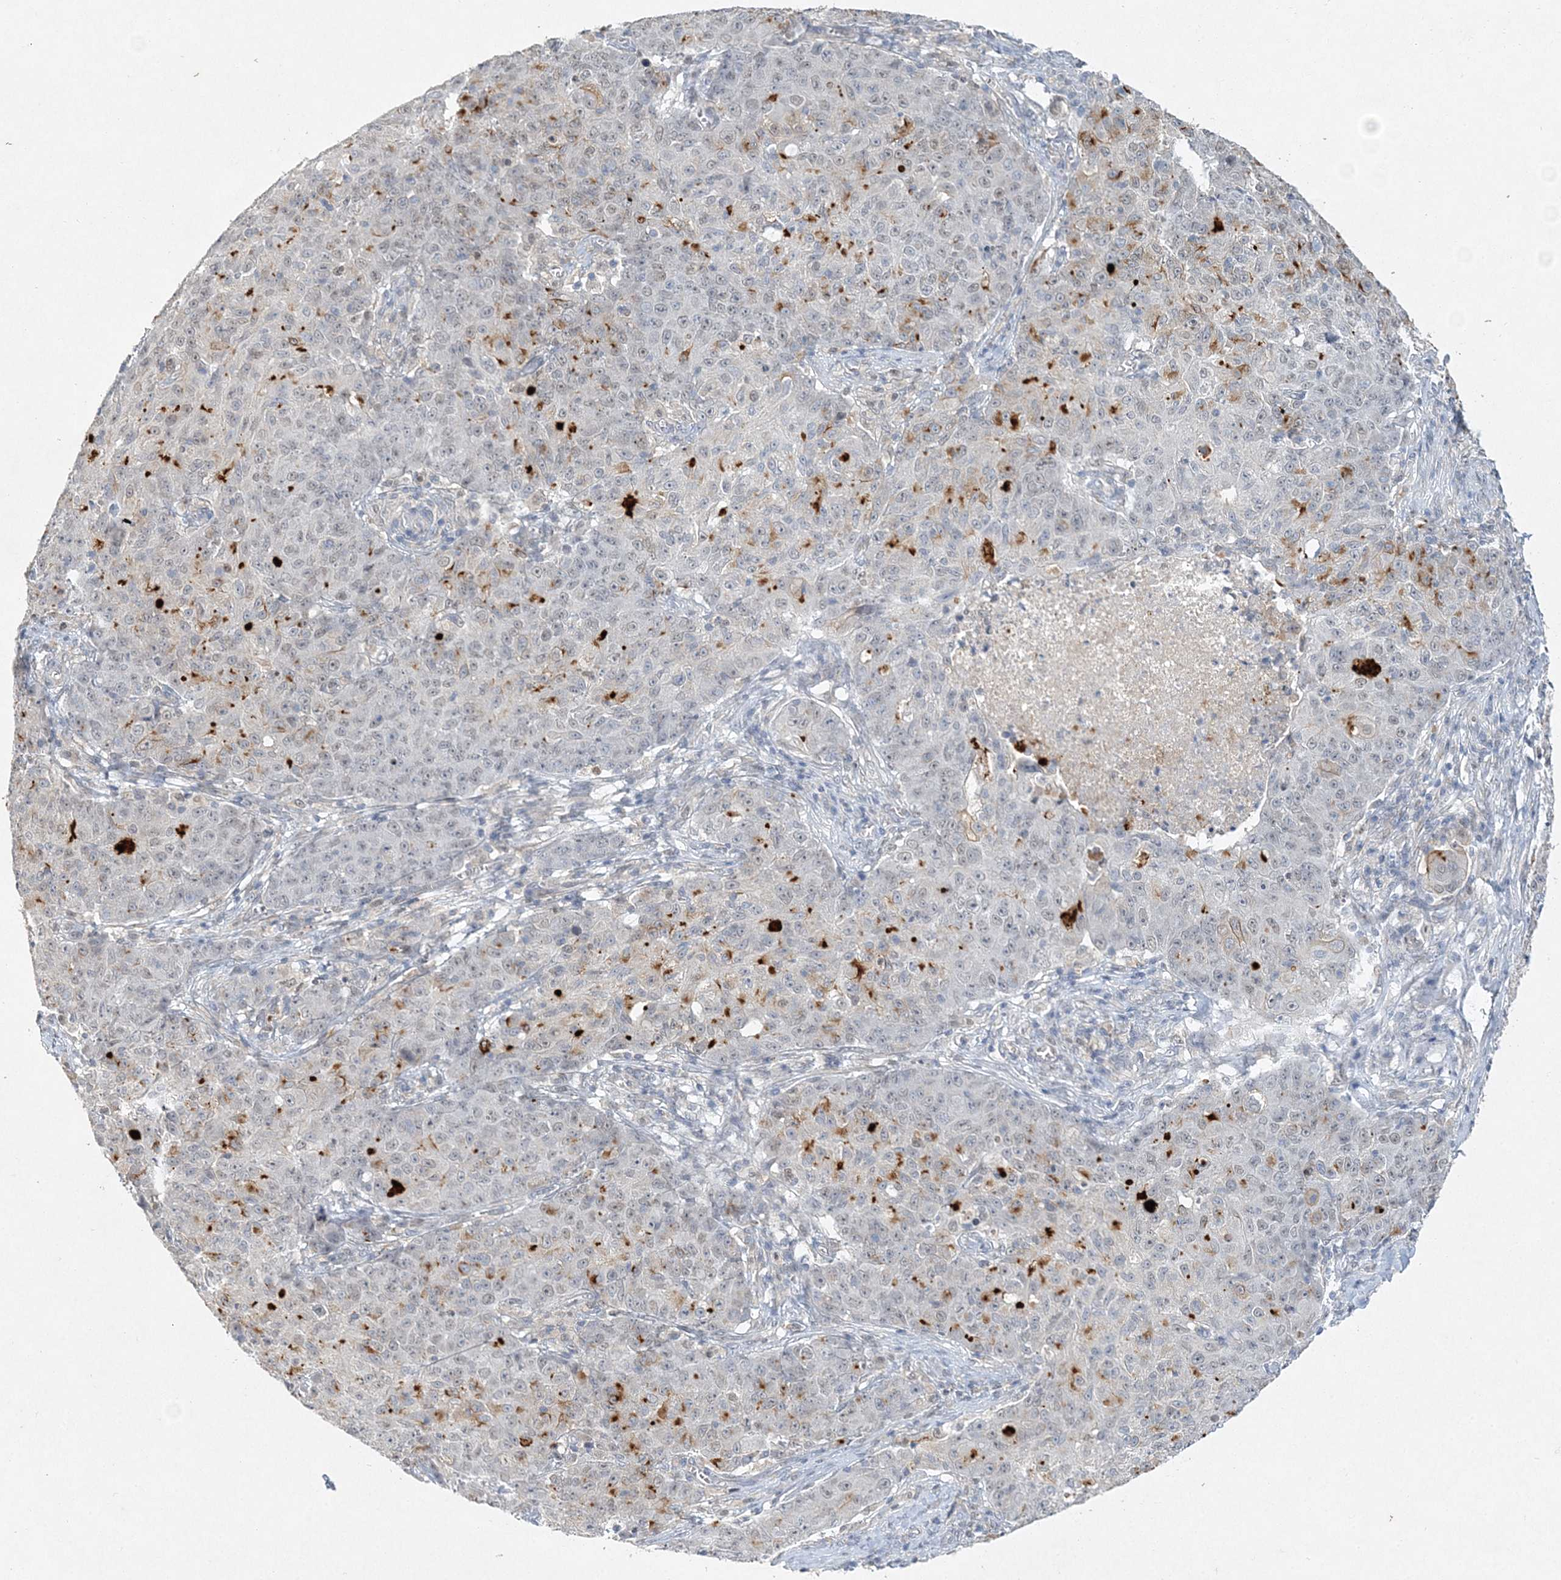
{"staining": {"intensity": "moderate", "quantity": "<25%", "location": "cytoplasmic/membranous"}, "tissue": "ovarian cancer", "cell_type": "Tumor cells", "image_type": "cancer", "snomed": [{"axis": "morphology", "description": "Carcinoma, endometroid"}, {"axis": "topography", "description": "Ovary"}], "caption": "Protein staining by immunohistochemistry demonstrates moderate cytoplasmic/membranous positivity in approximately <25% of tumor cells in ovarian cancer.", "gene": "MAT2B", "patient": {"sex": "female", "age": 42}}